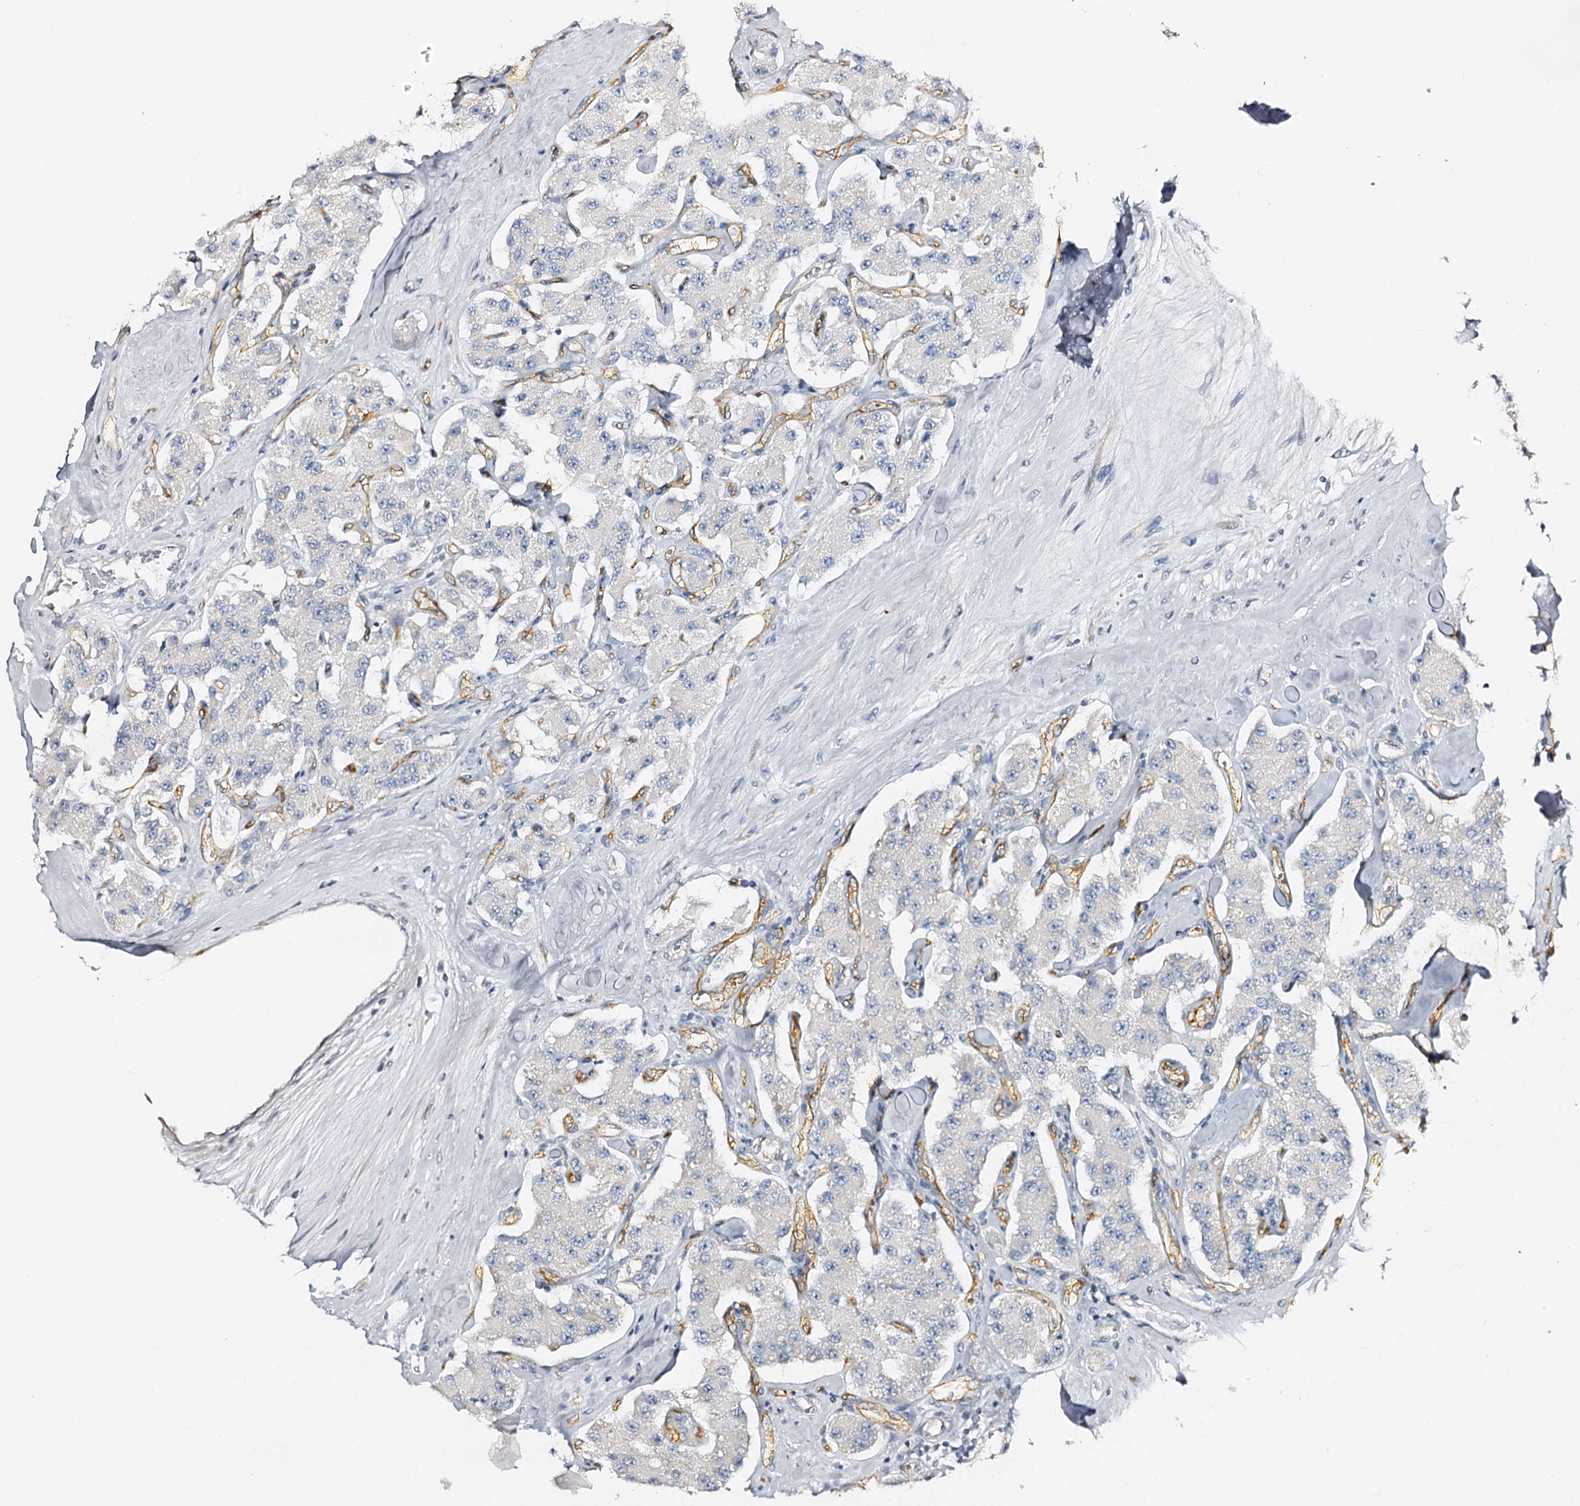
{"staining": {"intensity": "negative", "quantity": "none", "location": "none"}, "tissue": "carcinoid", "cell_type": "Tumor cells", "image_type": "cancer", "snomed": [{"axis": "morphology", "description": "Carcinoid, malignant, NOS"}, {"axis": "topography", "description": "Pancreas"}], "caption": "Immunohistochemistry of human carcinoid shows no expression in tumor cells.", "gene": "SLC1A3", "patient": {"sex": "male", "age": 41}}